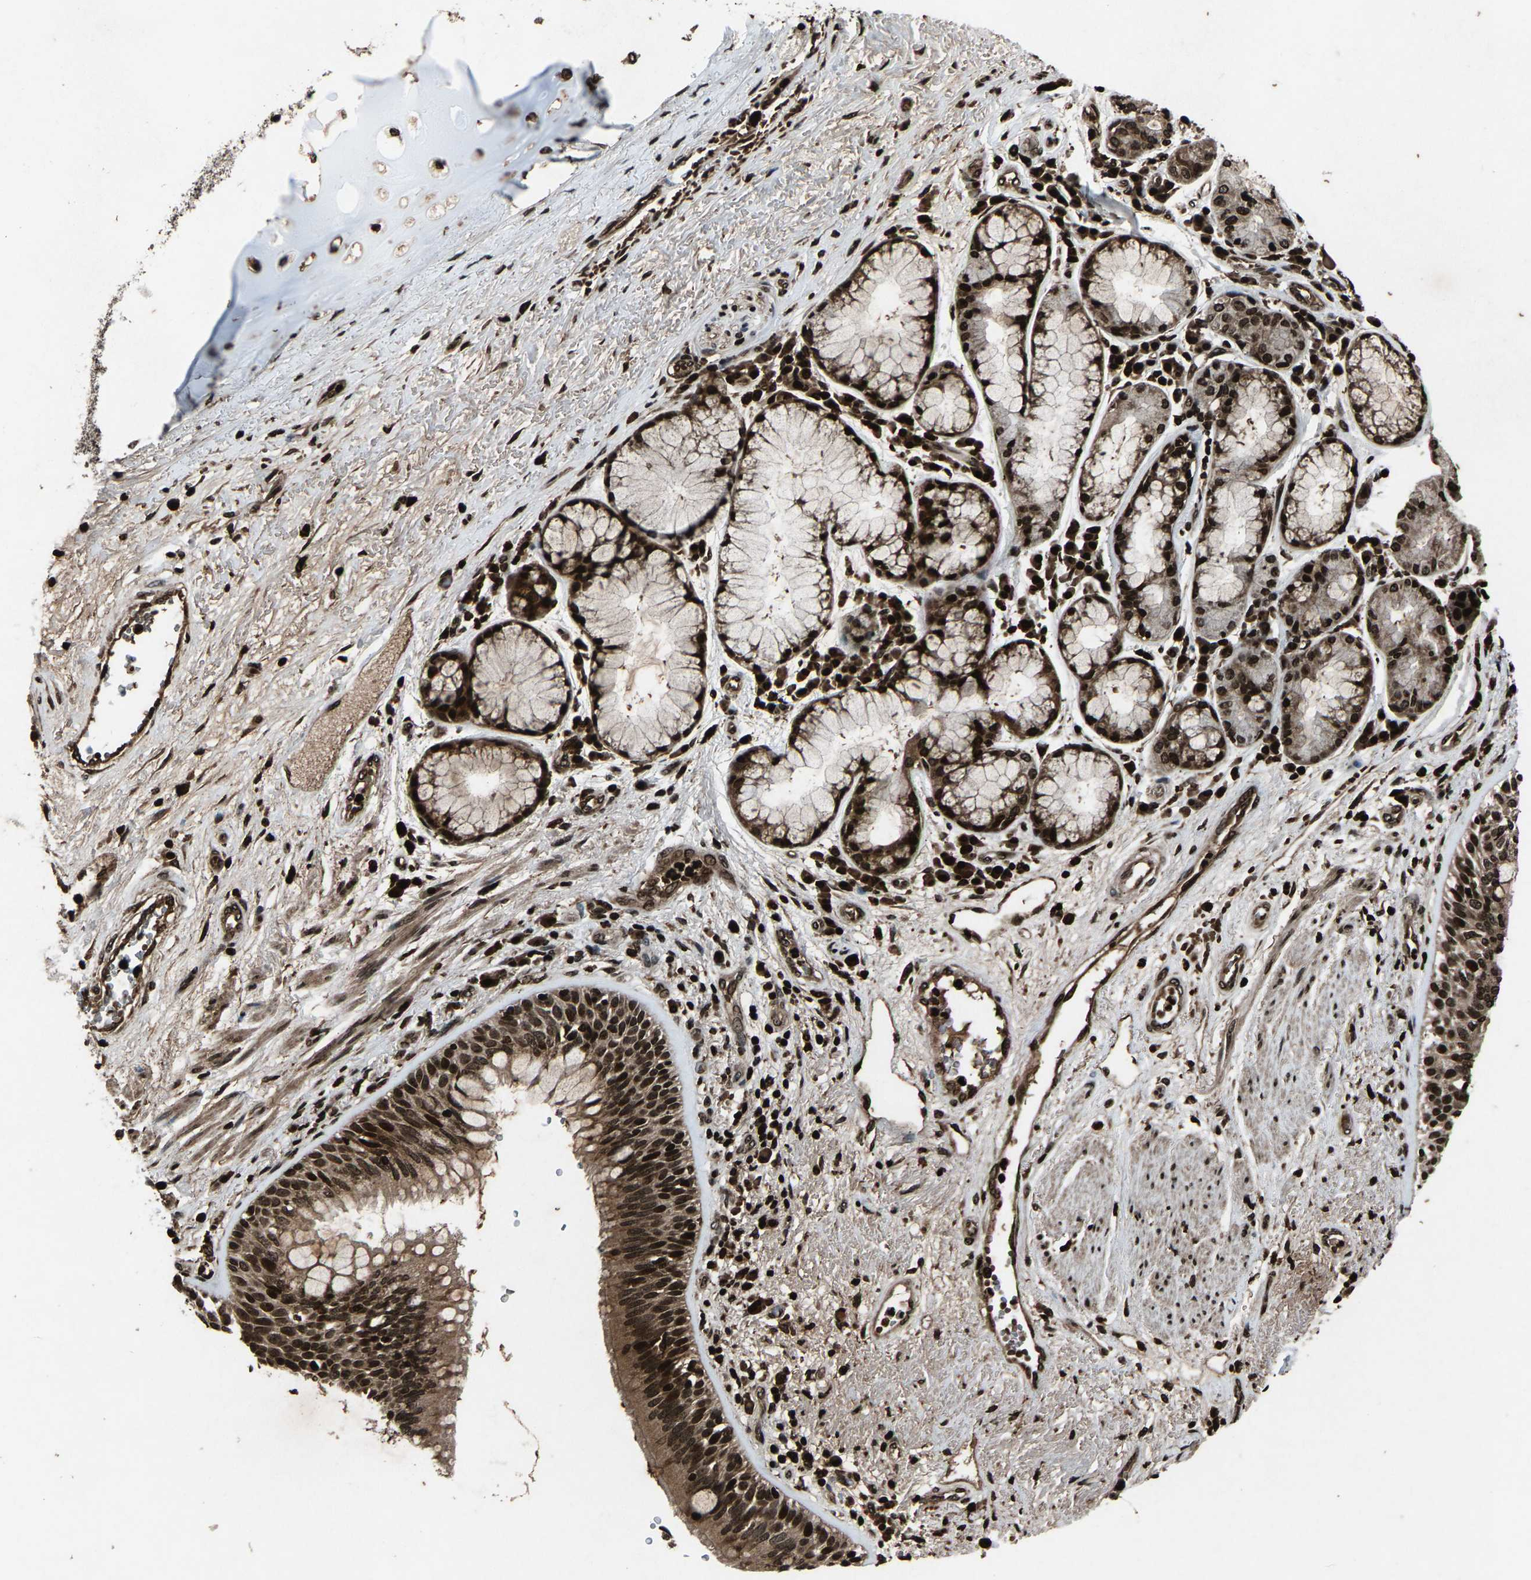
{"staining": {"intensity": "strong", "quantity": ">75%", "location": "cytoplasmic/membranous,nuclear"}, "tissue": "bronchus", "cell_type": "Respiratory epithelial cells", "image_type": "normal", "snomed": [{"axis": "morphology", "description": "Normal tissue, NOS"}, {"axis": "morphology", "description": "Adenocarcinoma, NOS"}, {"axis": "morphology", "description": "Adenocarcinoma, metastatic, NOS"}, {"axis": "topography", "description": "Lymph node"}, {"axis": "topography", "description": "Bronchus"}, {"axis": "topography", "description": "Lung"}], "caption": "IHC staining of normal bronchus, which demonstrates high levels of strong cytoplasmic/membranous,nuclear expression in about >75% of respiratory epithelial cells indicating strong cytoplasmic/membranous,nuclear protein positivity. The staining was performed using DAB (3,3'-diaminobenzidine) (brown) for protein detection and nuclei were counterstained in hematoxylin (blue).", "gene": "H4C1", "patient": {"sex": "female", "age": 54}}